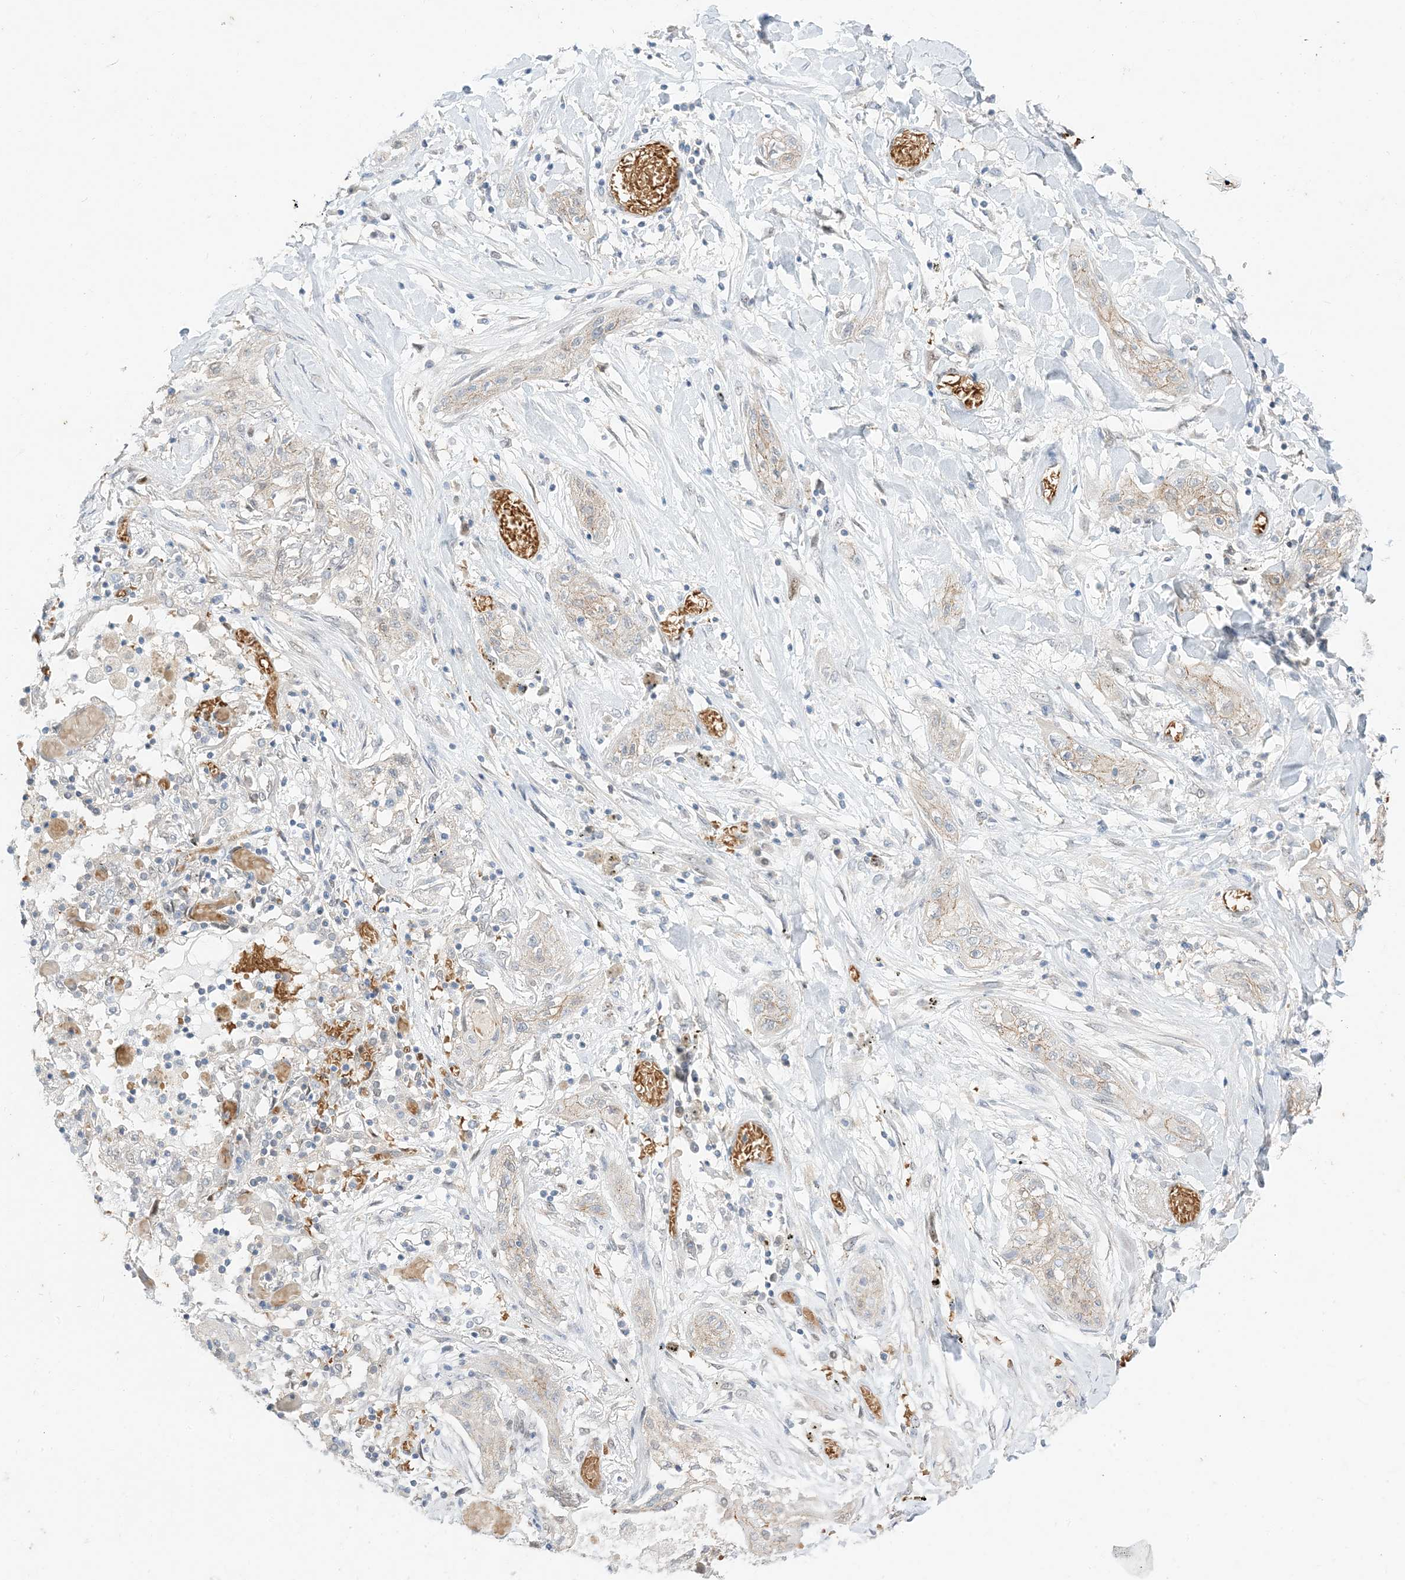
{"staining": {"intensity": "negative", "quantity": "none", "location": "none"}, "tissue": "lung cancer", "cell_type": "Tumor cells", "image_type": "cancer", "snomed": [{"axis": "morphology", "description": "Squamous cell carcinoma, NOS"}, {"axis": "topography", "description": "Lung"}], "caption": "Tumor cells show no significant staining in lung squamous cell carcinoma. (DAB (3,3'-diaminobenzidine) immunohistochemistry visualized using brightfield microscopy, high magnification).", "gene": "RIN1", "patient": {"sex": "female", "age": 47}}